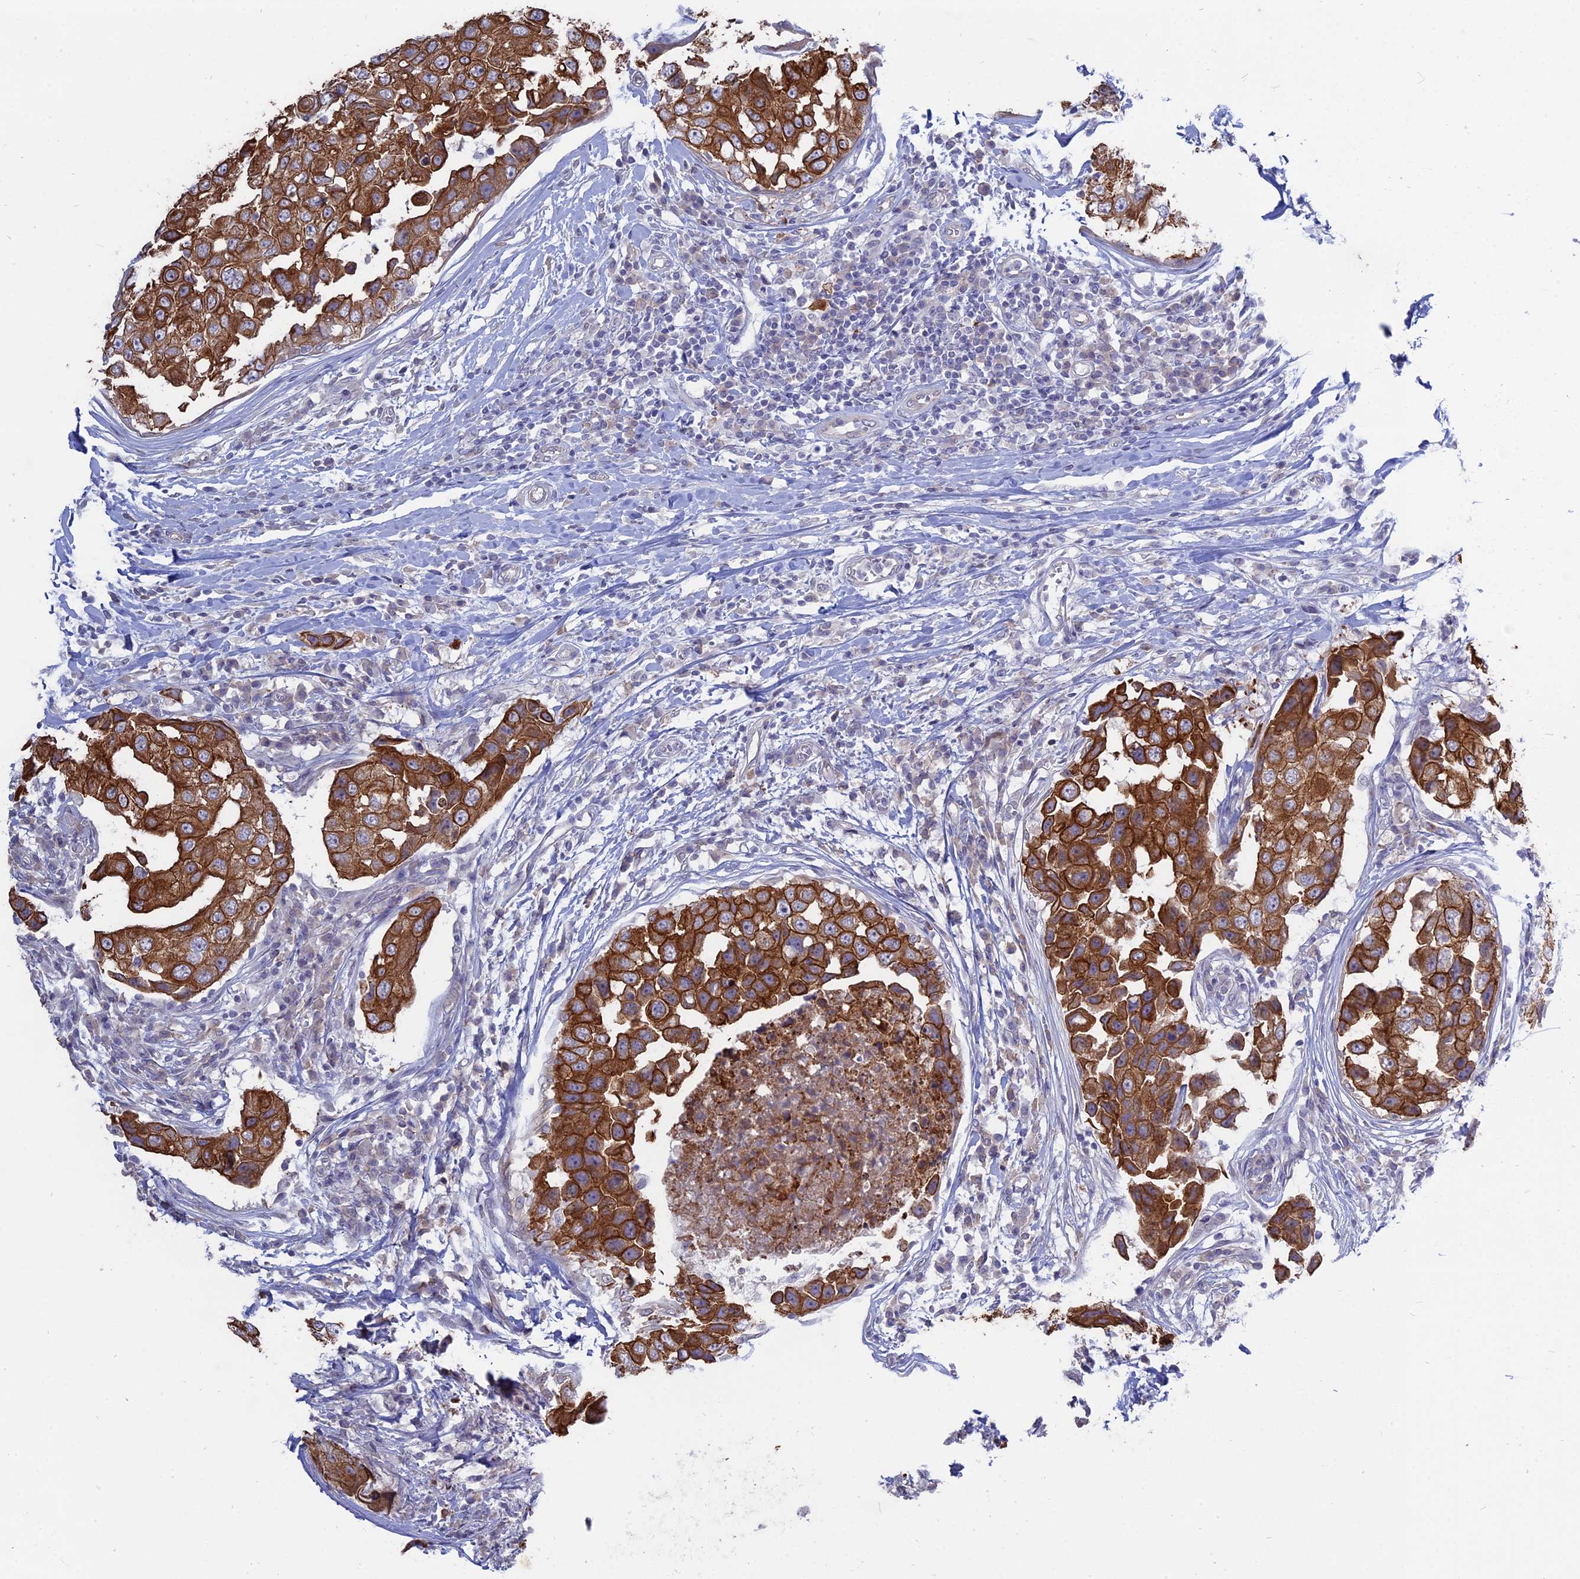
{"staining": {"intensity": "strong", "quantity": ">75%", "location": "cytoplasmic/membranous"}, "tissue": "breast cancer", "cell_type": "Tumor cells", "image_type": "cancer", "snomed": [{"axis": "morphology", "description": "Duct carcinoma"}, {"axis": "topography", "description": "Breast"}], "caption": "Breast cancer stained with immunohistochemistry exhibits strong cytoplasmic/membranous positivity in about >75% of tumor cells.", "gene": "MYO5B", "patient": {"sex": "female", "age": 27}}